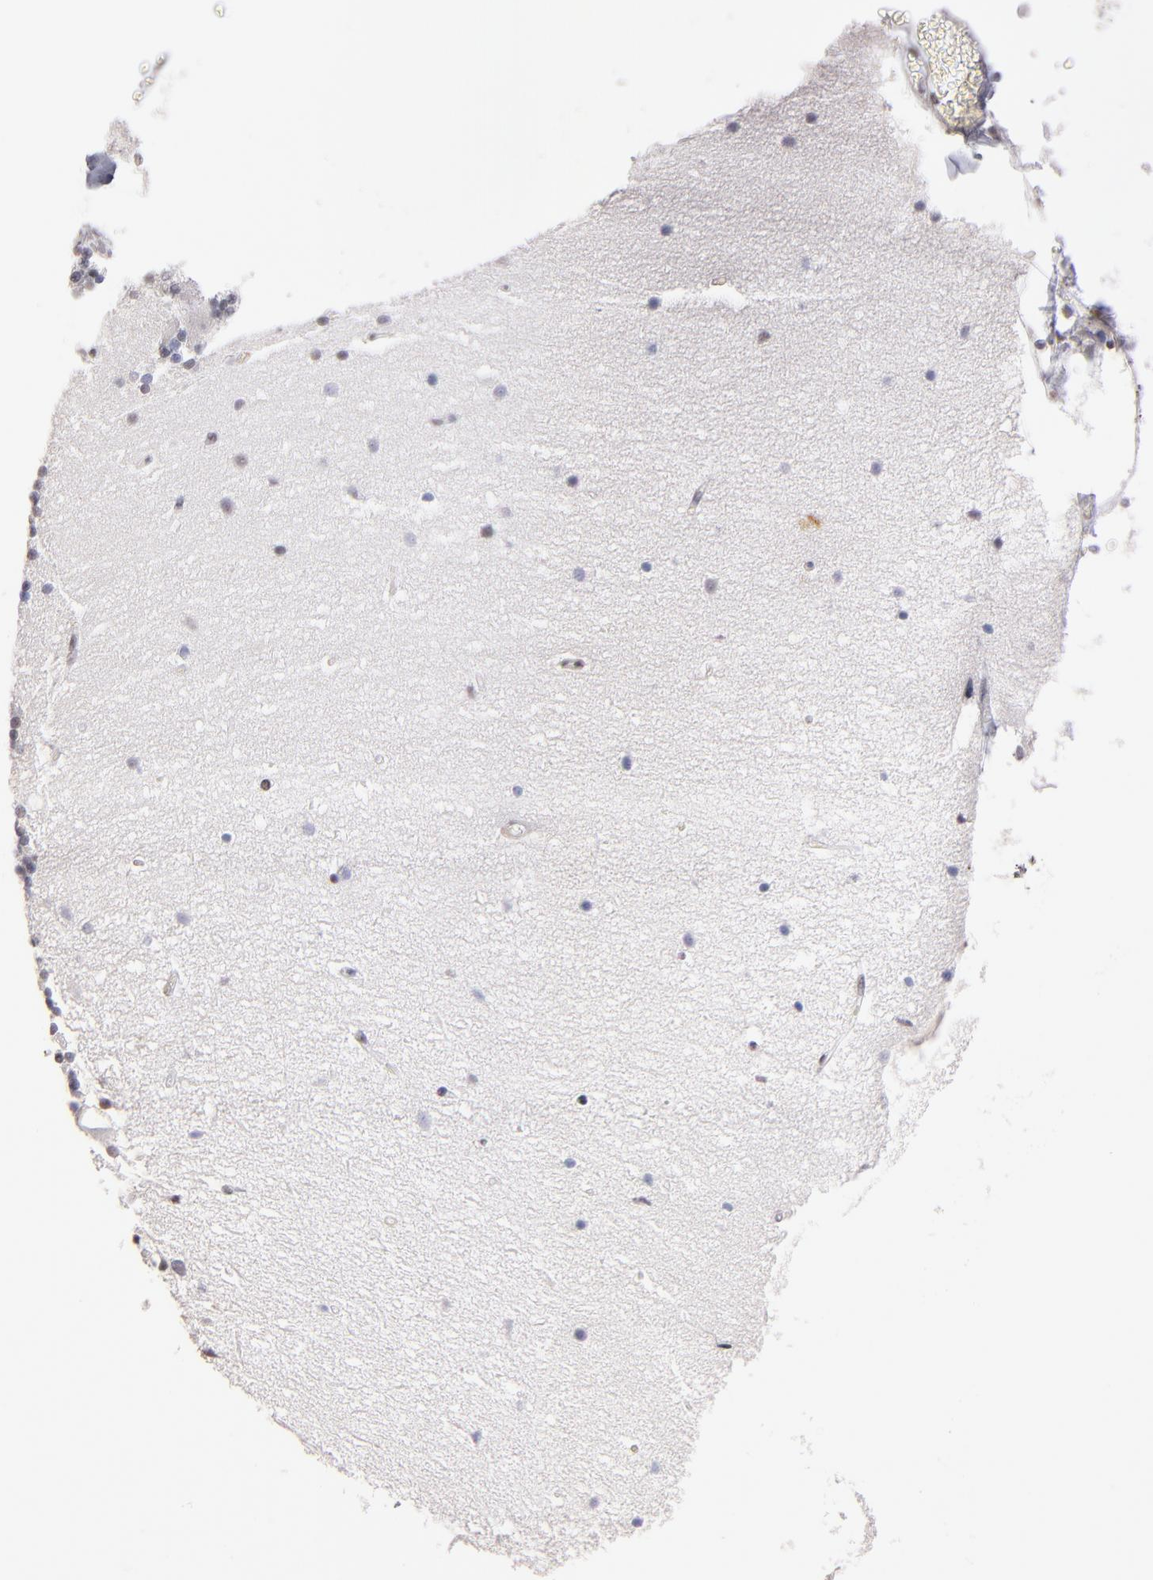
{"staining": {"intensity": "weak", "quantity": "25%-75%", "location": "nuclear"}, "tissue": "cerebellum", "cell_type": "Cells in granular layer", "image_type": "normal", "snomed": [{"axis": "morphology", "description": "Normal tissue, NOS"}, {"axis": "topography", "description": "Cerebellum"}], "caption": "Immunohistochemical staining of normal human cerebellum demonstrates 25%-75% levels of weak nuclear protein expression in approximately 25%-75% of cells in granular layer. Using DAB (3,3'-diaminobenzidine) (brown) and hematoxylin (blue) stains, captured at high magnification using brightfield microscopy.", "gene": "POLA1", "patient": {"sex": "female", "age": 54}}